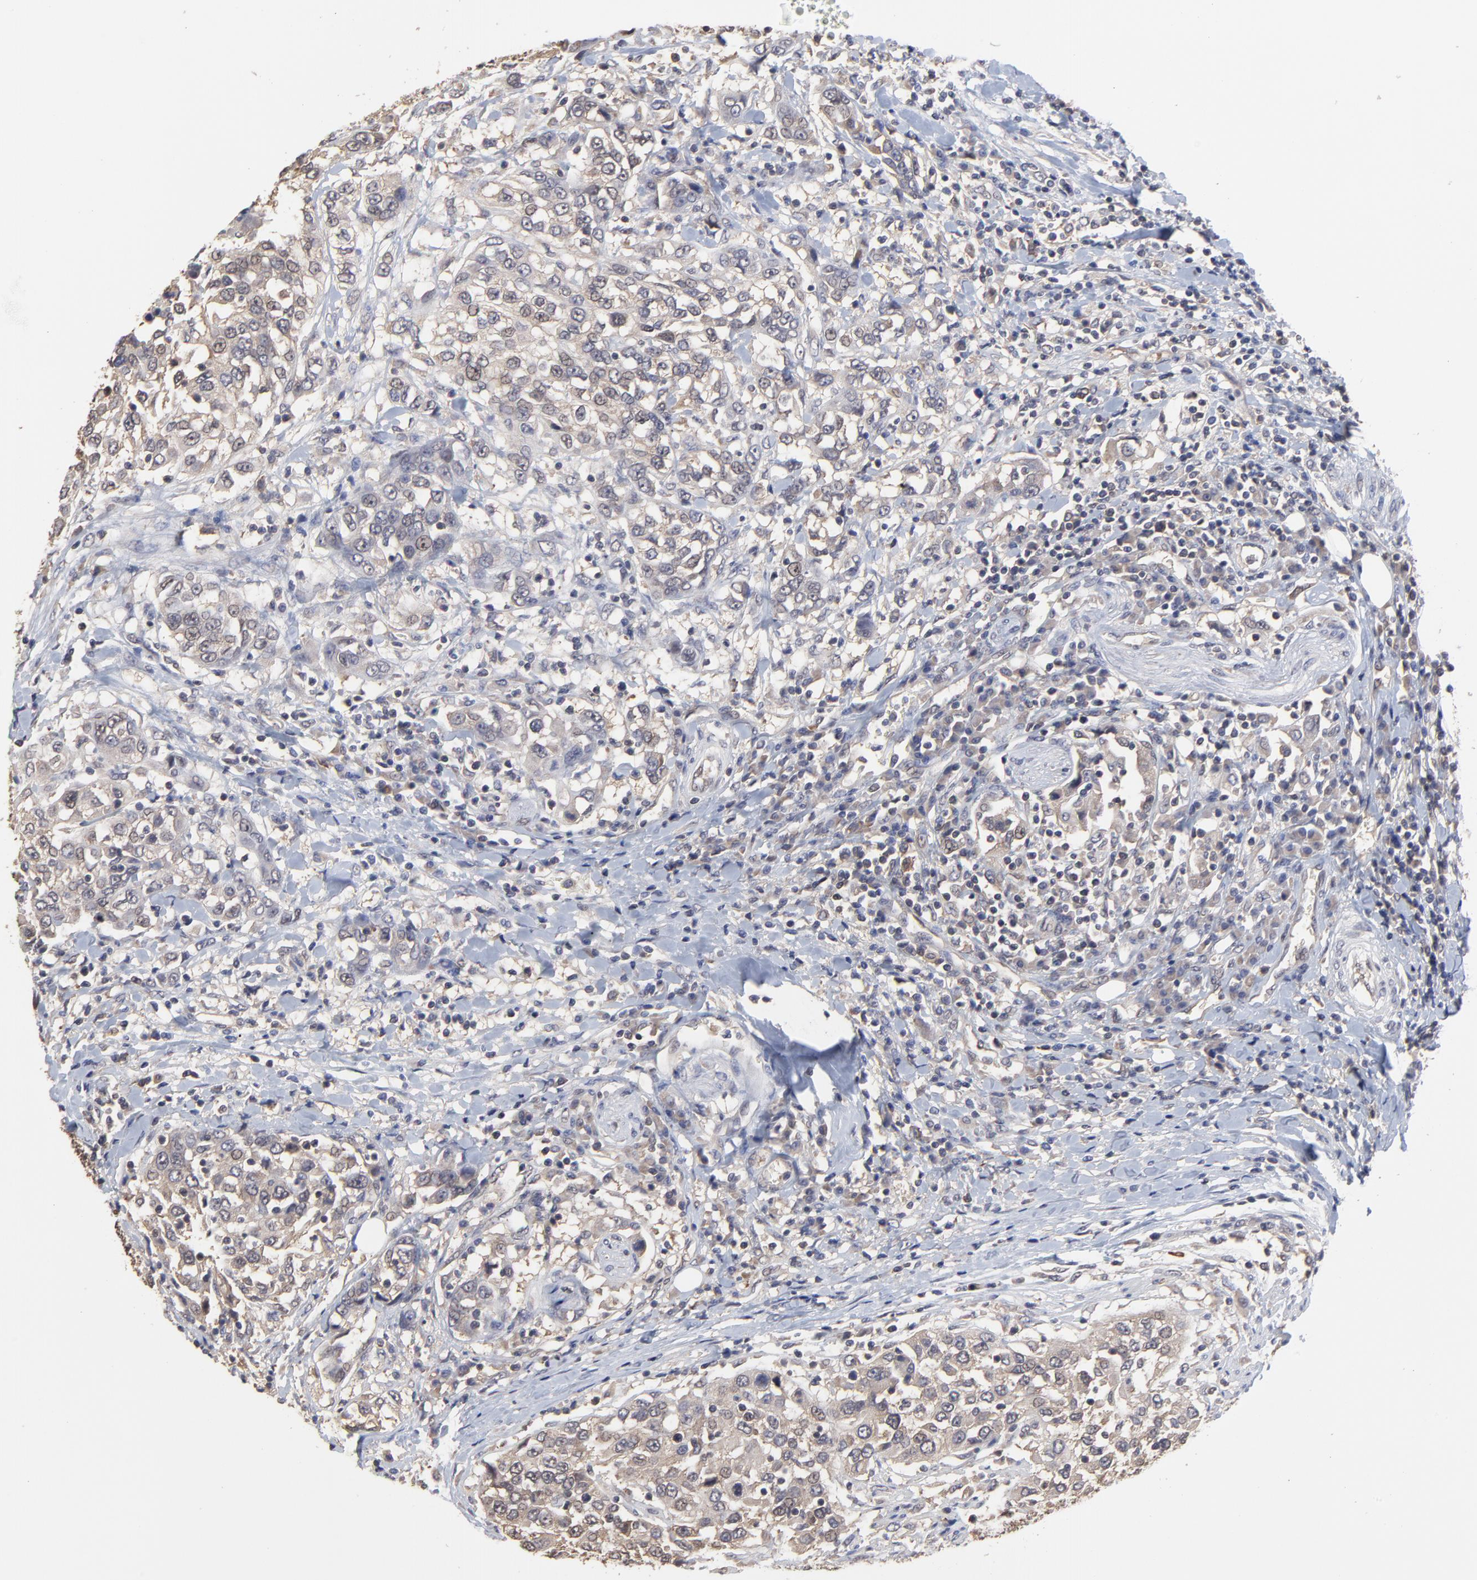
{"staining": {"intensity": "weak", "quantity": "25%-75%", "location": "cytoplasmic/membranous"}, "tissue": "urothelial cancer", "cell_type": "Tumor cells", "image_type": "cancer", "snomed": [{"axis": "morphology", "description": "Urothelial carcinoma, High grade"}, {"axis": "topography", "description": "Urinary bladder"}], "caption": "High-power microscopy captured an immunohistochemistry photomicrograph of urothelial carcinoma (high-grade), revealing weak cytoplasmic/membranous staining in approximately 25%-75% of tumor cells. The staining was performed using DAB (3,3'-diaminobenzidine) to visualize the protein expression in brown, while the nuclei were stained in blue with hematoxylin (Magnification: 20x).", "gene": "CCT2", "patient": {"sex": "female", "age": 80}}